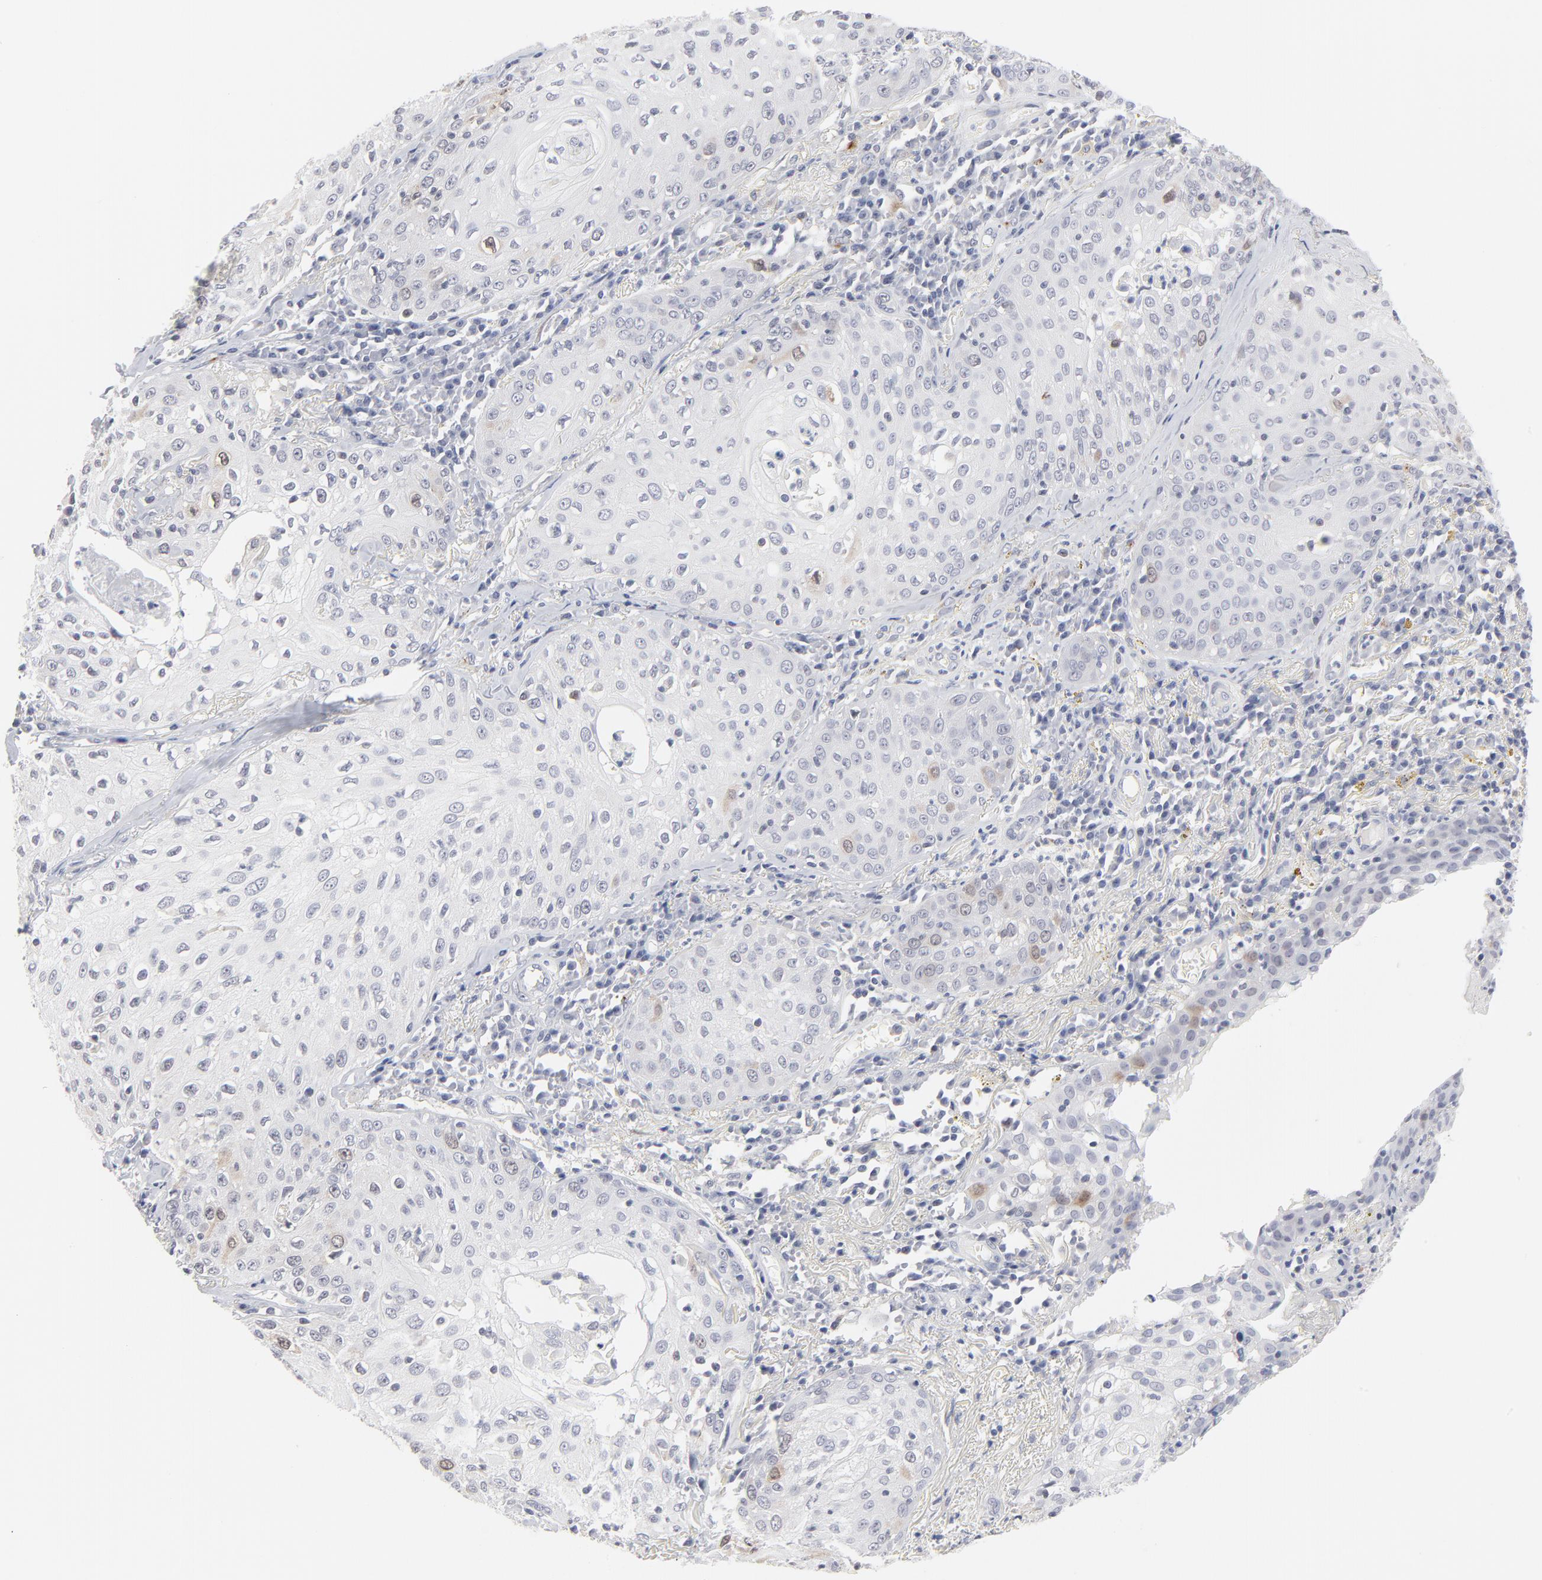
{"staining": {"intensity": "weak", "quantity": "<25%", "location": "cytoplasmic/membranous,nuclear"}, "tissue": "skin cancer", "cell_type": "Tumor cells", "image_type": "cancer", "snomed": [{"axis": "morphology", "description": "Squamous cell carcinoma, NOS"}, {"axis": "topography", "description": "Skin"}], "caption": "Skin squamous cell carcinoma was stained to show a protein in brown. There is no significant staining in tumor cells.", "gene": "AURKA", "patient": {"sex": "male", "age": 65}}